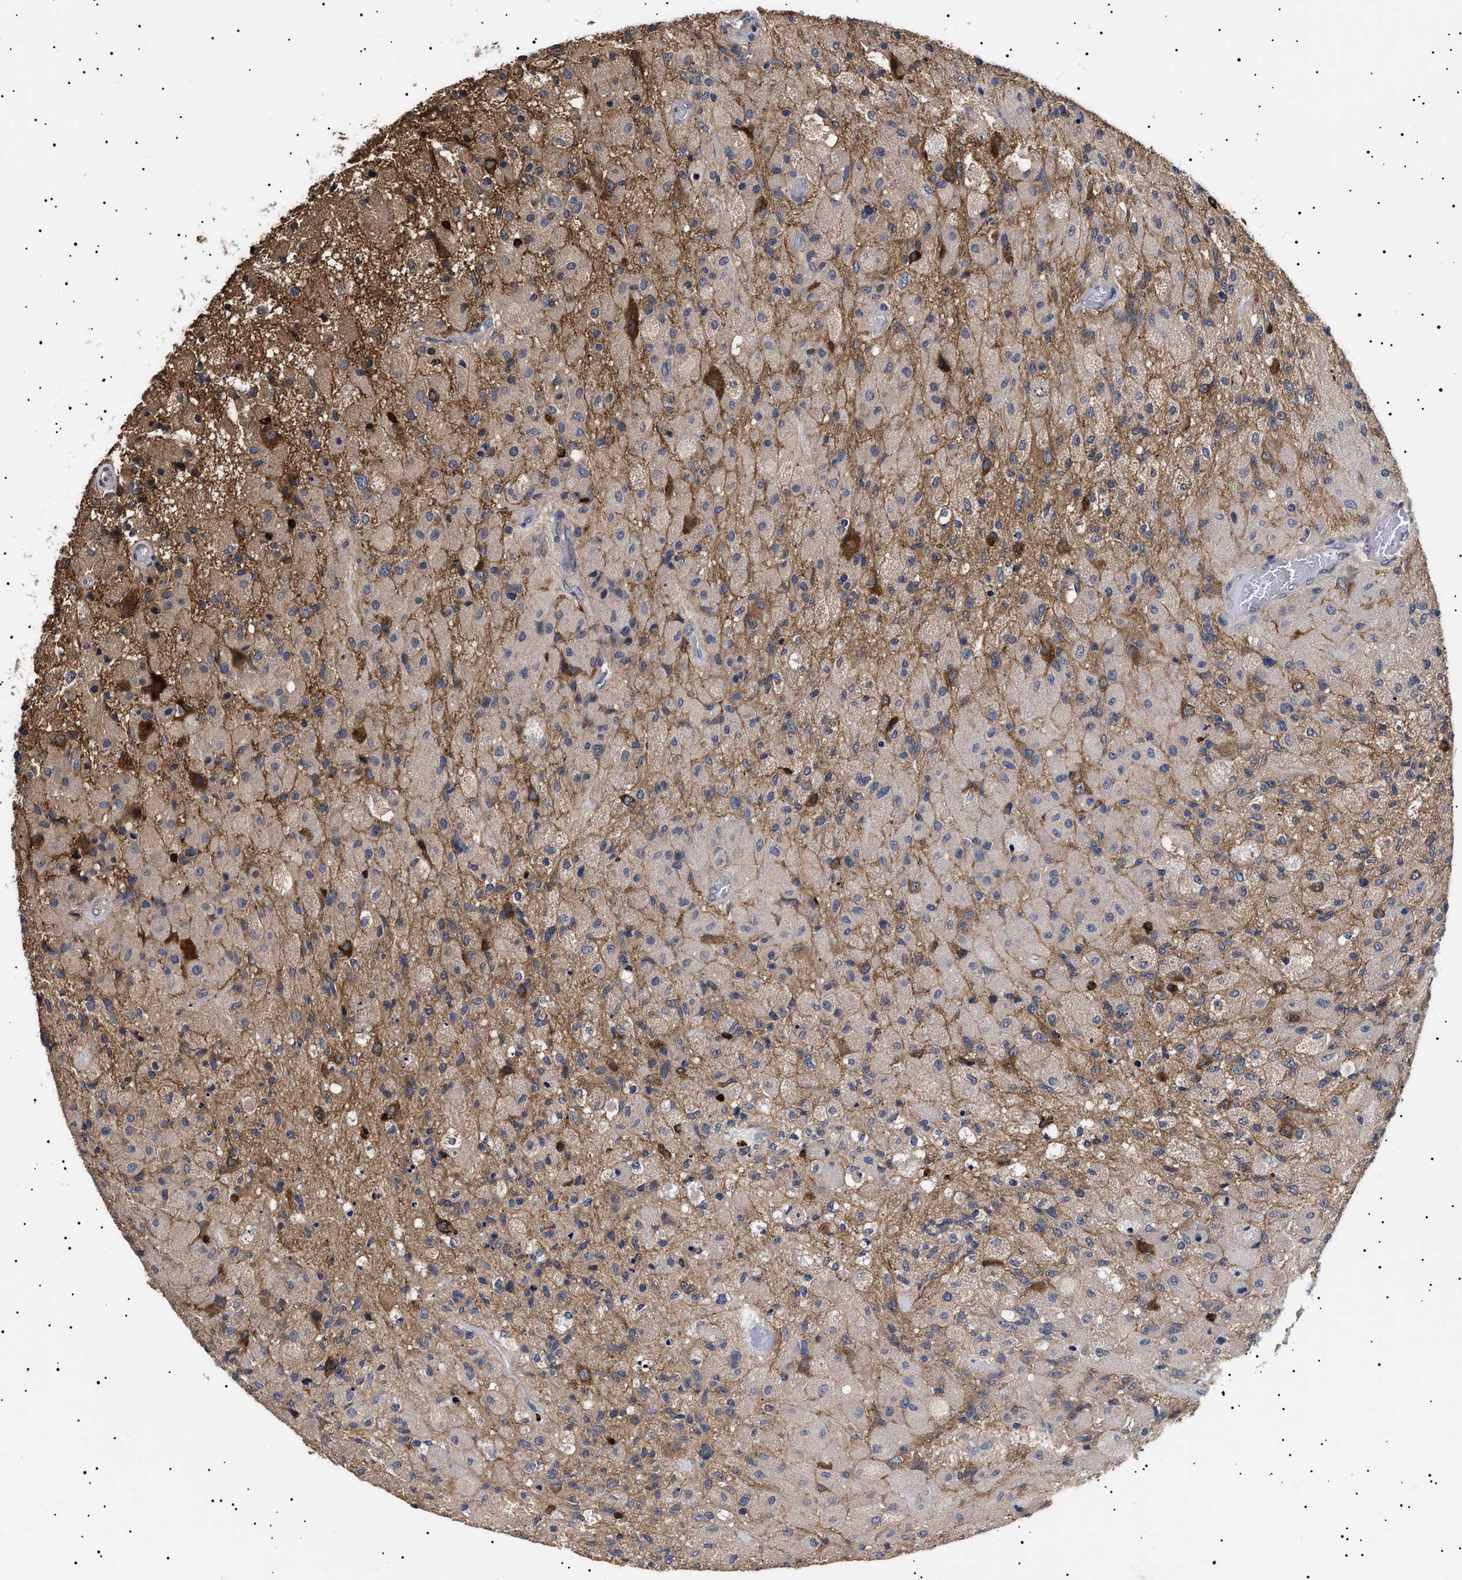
{"staining": {"intensity": "moderate", "quantity": ">75%", "location": "cytoplasmic/membranous"}, "tissue": "glioma", "cell_type": "Tumor cells", "image_type": "cancer", "snomed": [{"axis": "morphology", "description": "Normal tissue, NOS"}, {"axis": "morphology", "description": "Glioma, malignant, High grade"}, {"axis": "topography", "description": "Cerebral cortex"}], "caption": "DAB immunohistochemical staining of malignant glioma (high-grade) demonstrates moderate cytoplasmic/membranous protein positivity in approximately >75% of tumor cells. The staining was performed using DAB (3,3'-diaminobenzidine) to visualize the protein expression in brown, while the nuclei were stained in blue with hematoxylin (Magnification: 20x).", "gene": "KRBA1", "patient": {"sex": "male", "age": 77}}